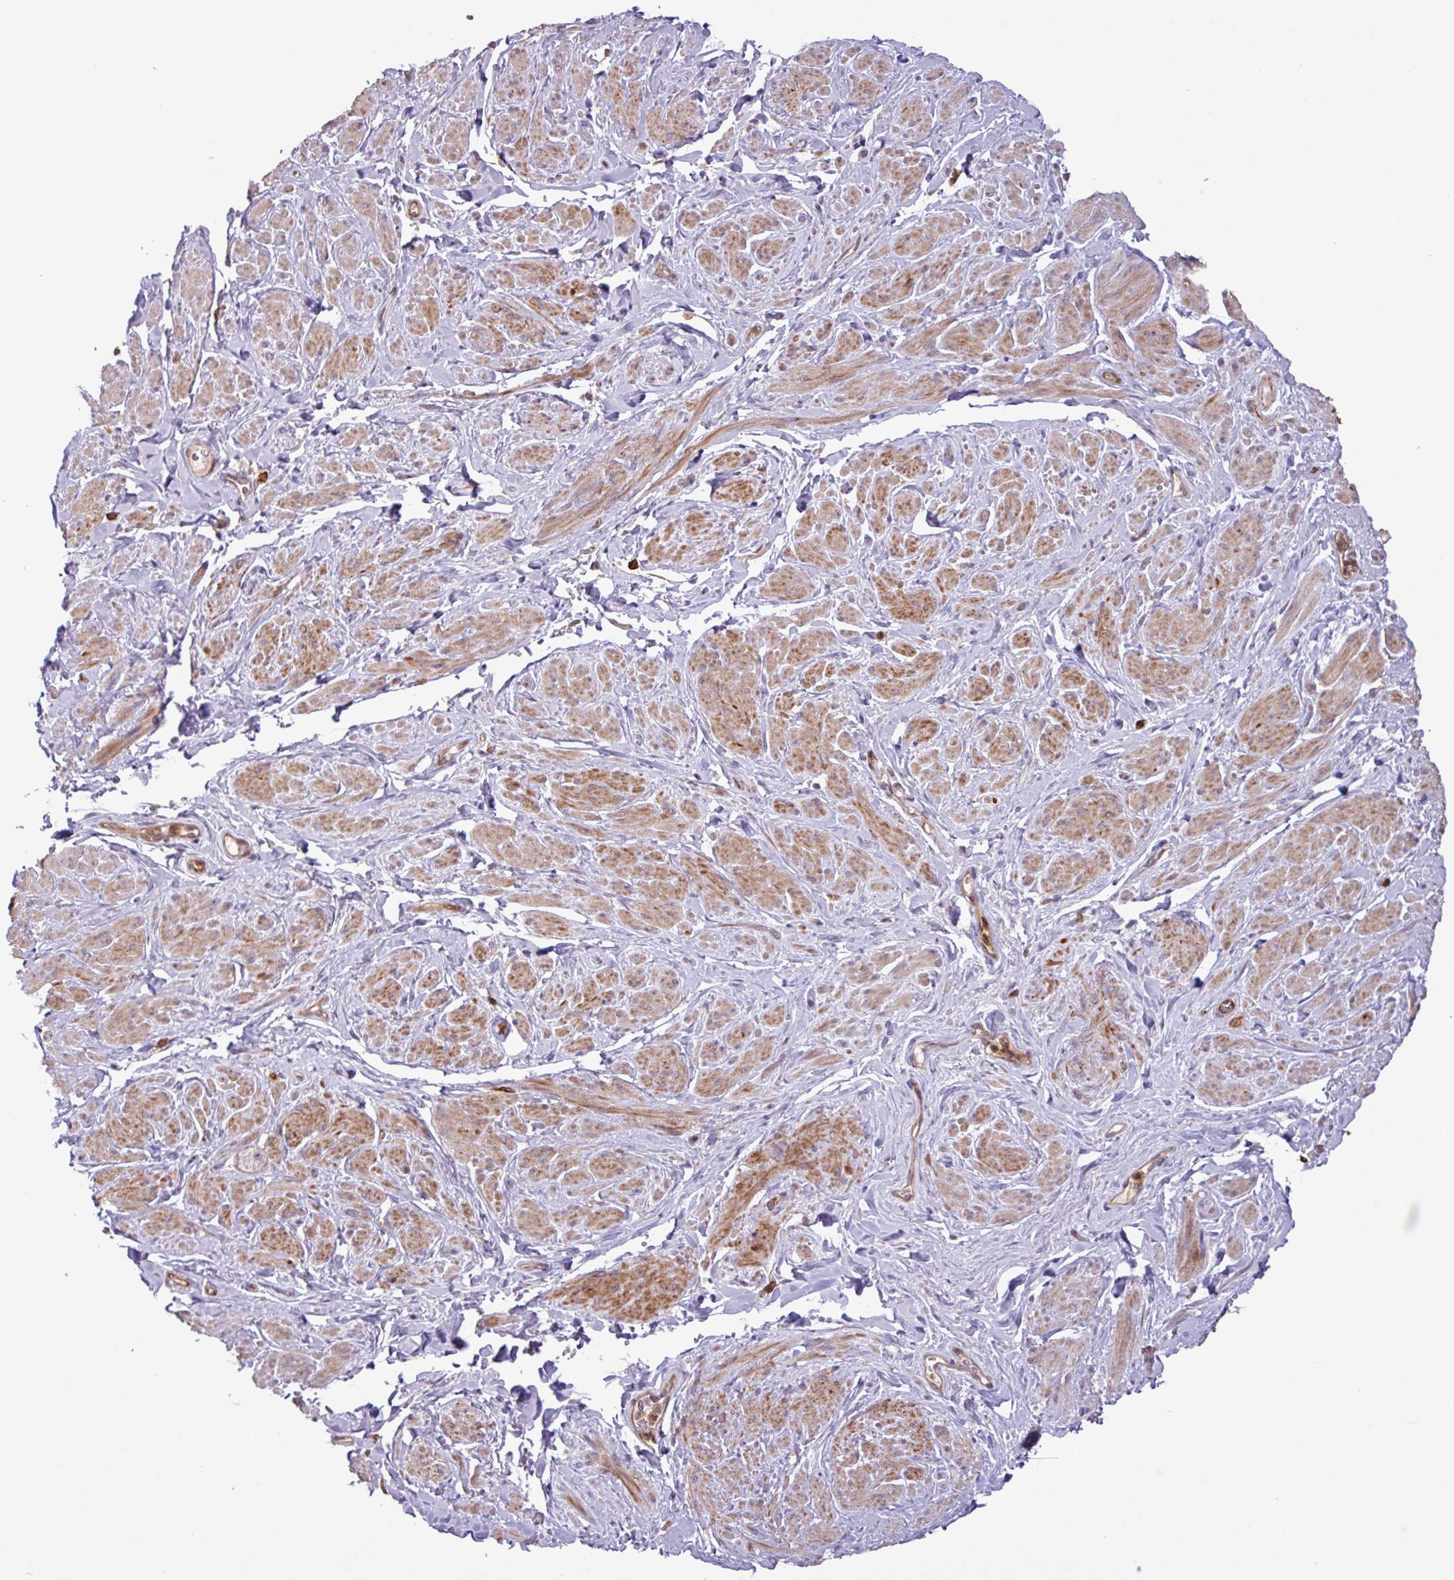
{"staining": {"intensity": "moderate", "quantity": "25%-75%", "location": "cytoplasmic/membranous"}, "tissue": "smooth muscle", "cell_type": "Smooth muscle cells", "image_type": "normal", "snomed": [{"axis": "morphology", "description": "Normal tissue, NOS"}, {"axis": "topography", "description": "Smooth muscle"}, {"axis": "topography", "description": "Peripheral nerve tissue"}], "caption": "High-magnification brightfield microscopy of unremarkable smooth muscle stained with DAB (3,3'-diaminobenzidine) (brown) and counterstained with hematoxylin (blue). smooth muscle cells exhibit moderate cytoplasmic/membranous expression is identified in about25%-75% of cells.", "gene": "CNTRL", "patient": {"sex": "male", "age": 69}}